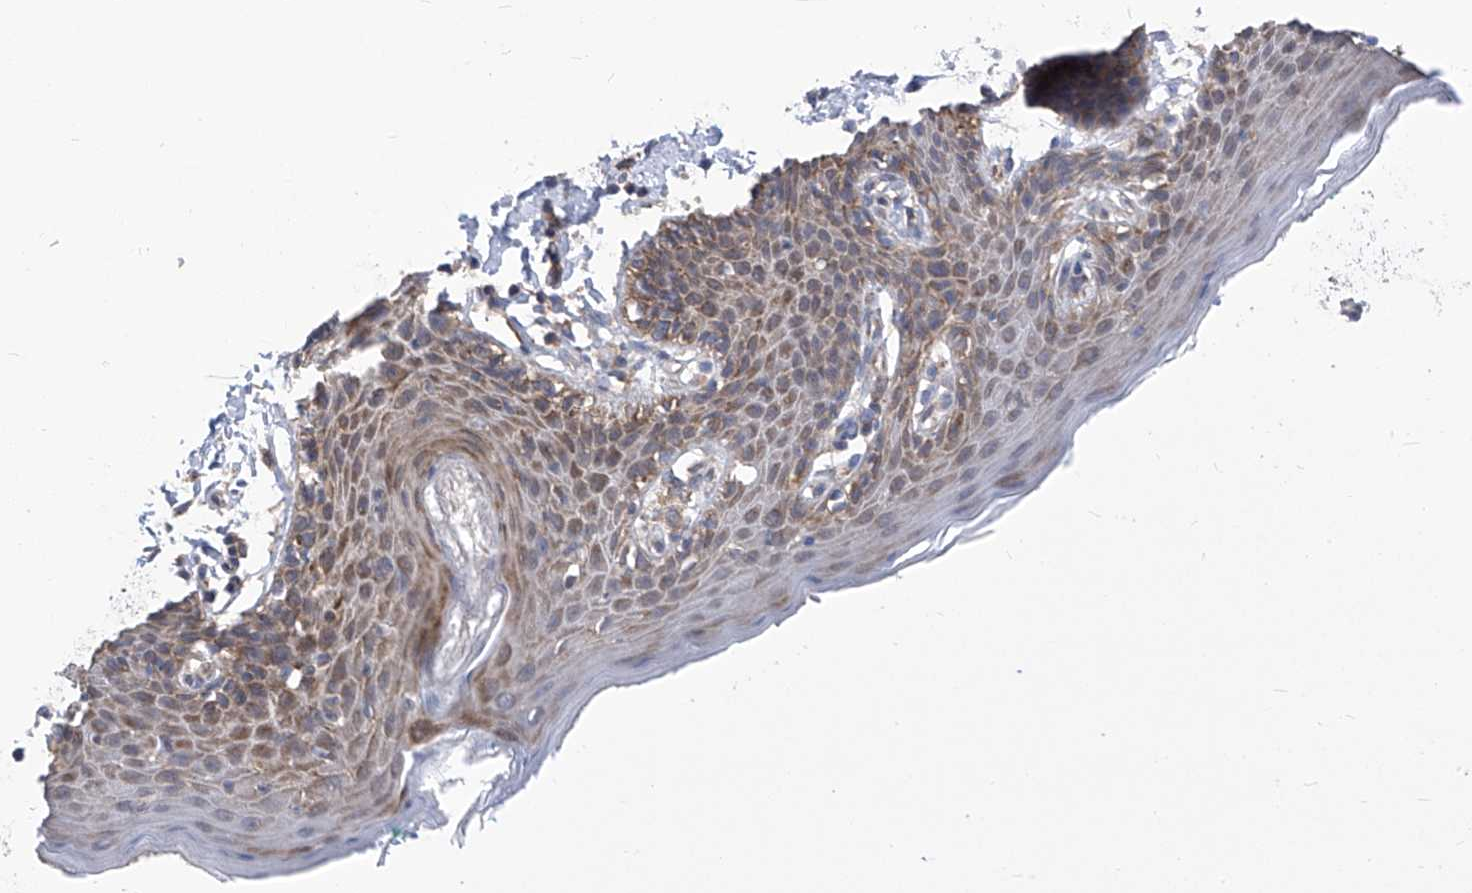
{"staining": {"intensity": "moderate", "quantity": ">75%", "location": "cytoplasmic/membranous"}, "tissue": "skin", "cell_type": "Epidermal cells", "image_type": "normal", "snomed": [{"axis": "morphology", "description": "Normal tissue, NOS"}, {"axis": "topography", "description": "Vulva"}], "caption": "Immunohistochemistry of benign human skin reveals medium levels of moderate cytoplasmic/membranous expression in about >75% of epidermal cells. The staining was performed using DAB, with brown indicating positive protein expression. Nuclei are stained blue with hematoxylin.", "gene": "EIF3M", "patient": {"sex": "female", "age": 66}}